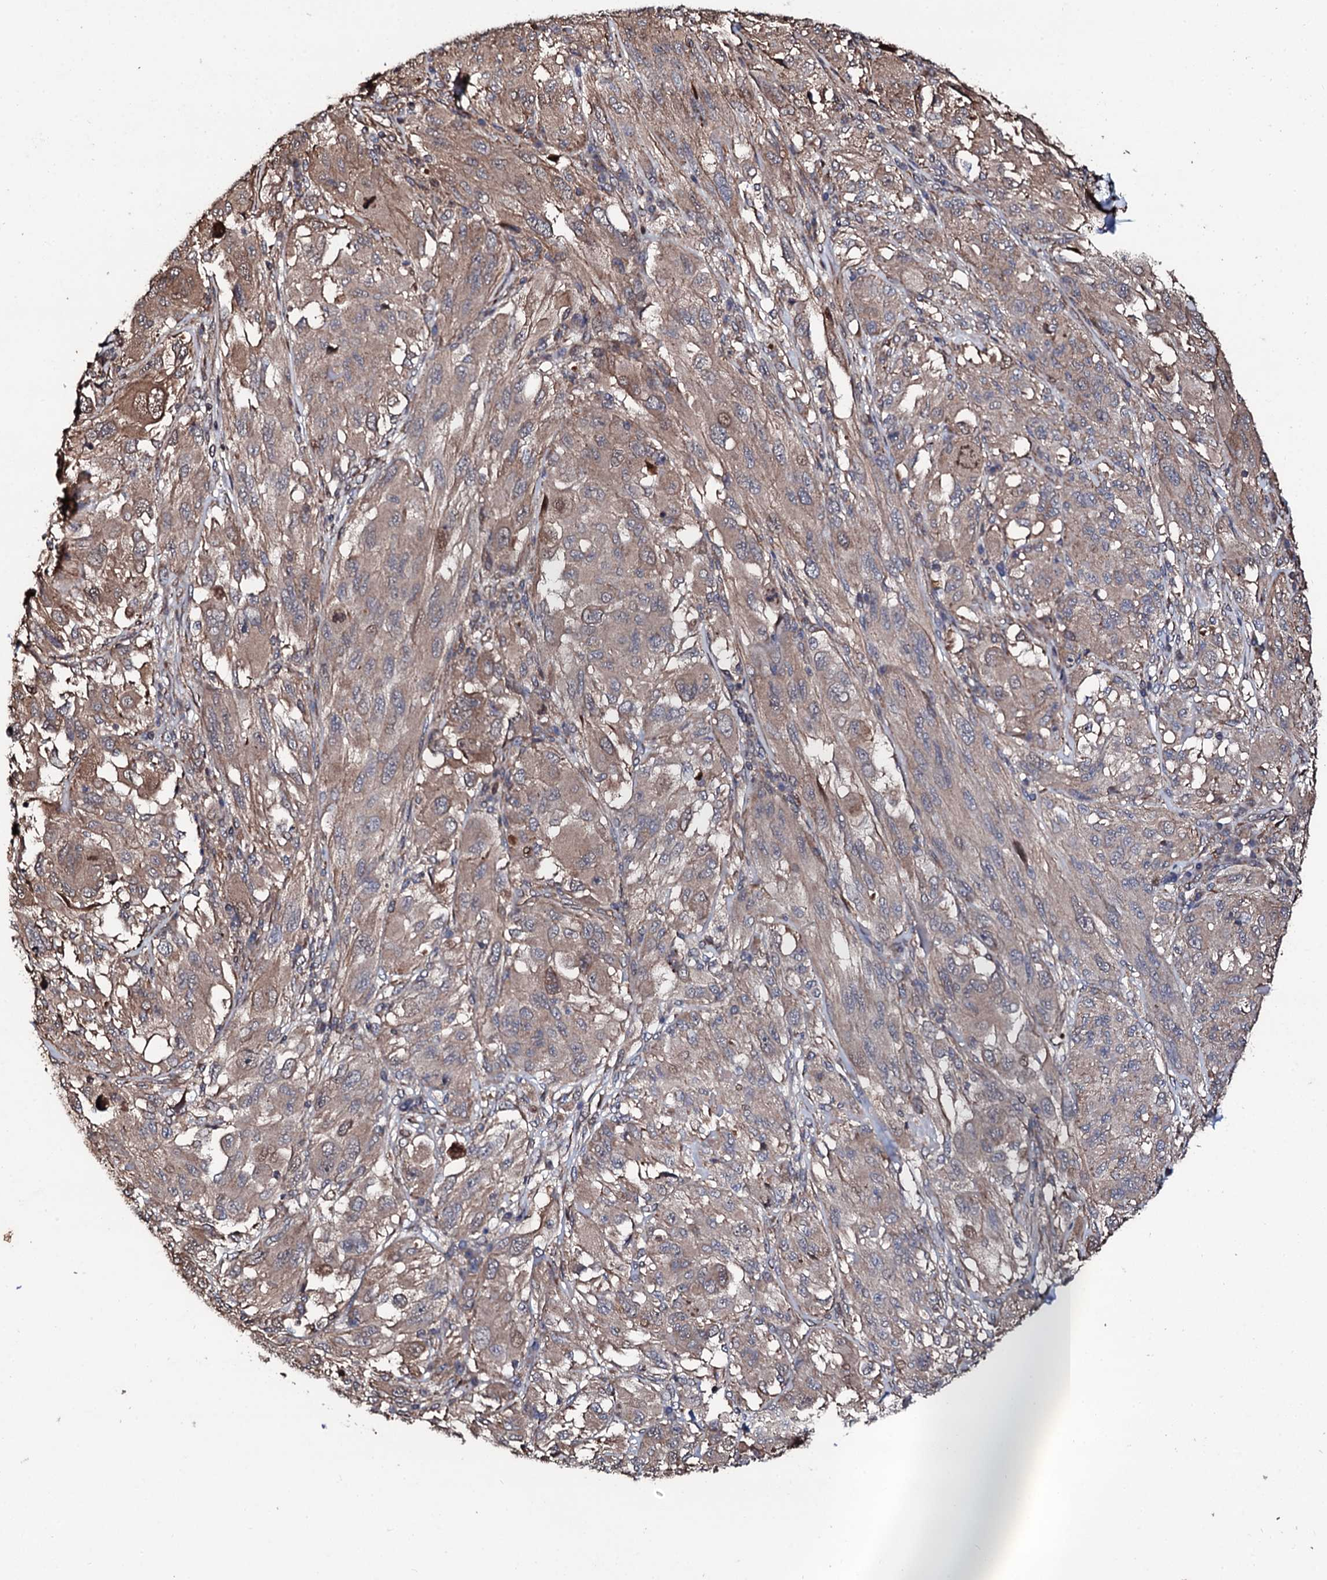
{"staining": {"intensity": "weak", "quantity": ">75%", "location": "cytoplasmic/membranous"}, "tissue": "melanoma", "cell_type": "Tumor cells", "image_type": "cancer", "snomed": [{"axis": "morphology", "description": "Malignant melanoma, NOS"}, {"axis": "topography", "description": "Skin"}], "caption": "An immunohistochemistry (IHC) image of neoplastic tissue is shown. Protein staining in brown labels weak cytoplasmic/membranous positivity in melanoma within tumor cells.", "gene": "CKAP5", "patient": {"sex": "female", "age": 91}}